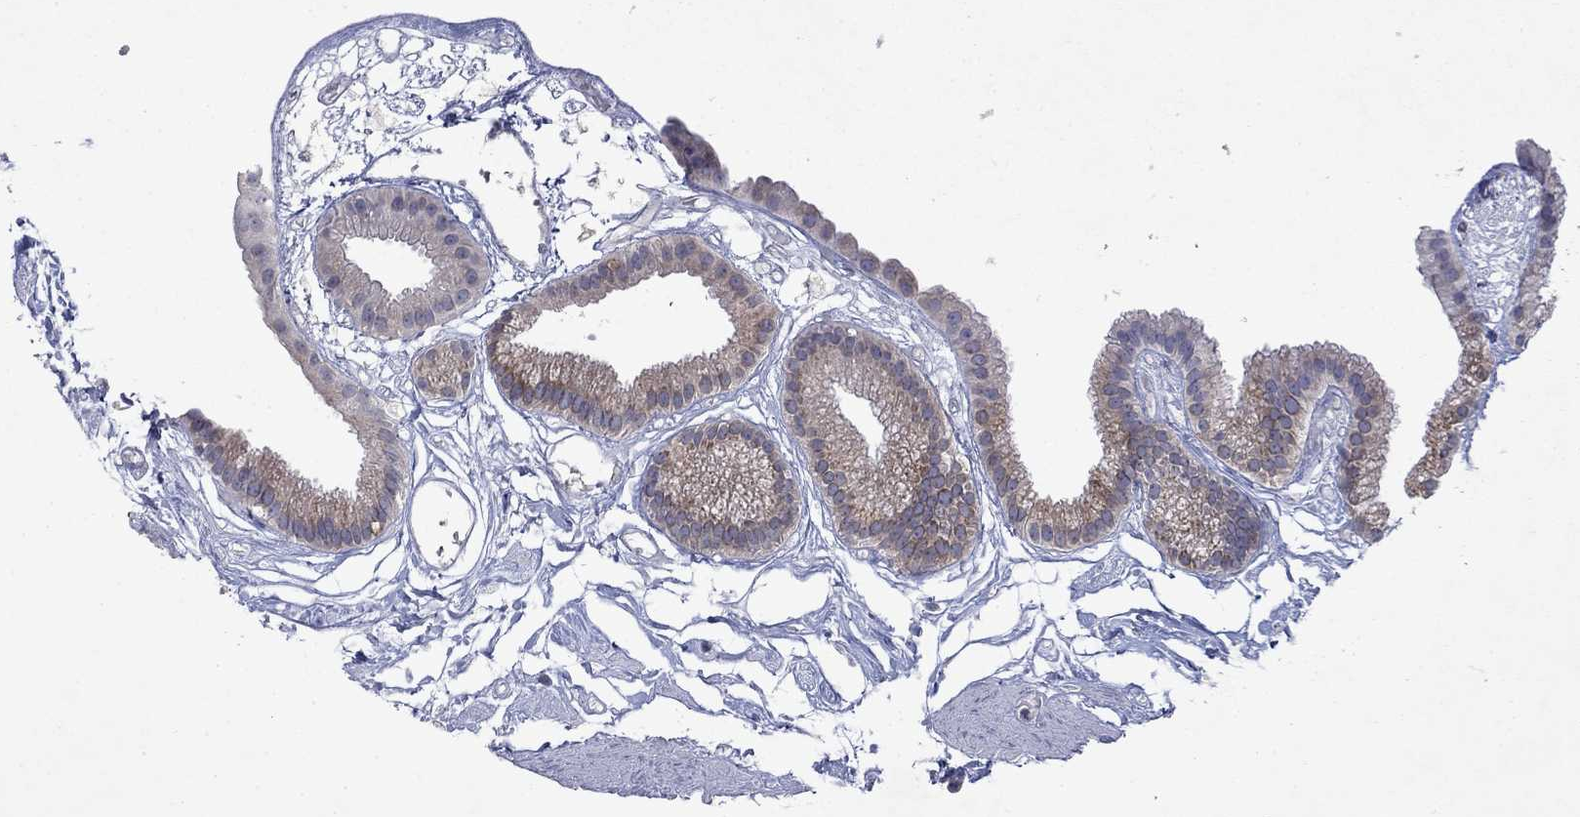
{"staining": {"intensity": "weak", "quantity": "25%-75%", "location": "cytoplasmic/membranous"}, "tissue": "gallbladder", "cell_type": "Glandular cells", "image_type": "normal", "snomed": [{"axis": "morphology", "description": "Normal tissue, NOS"}, {"axis": "topography", "description": "Gallbladder"}], "caption": "Unremarkable gallbladder was stained to show a protein in brown. There is low levels of weak cytoplasmic/membranous staining in approximately 25%-75% of glandular cells. Using DAB (3,3'-diaminobenzidine) (brown) and hematoxylin (blue) stains, captured at high magnification using brightfield microscopy.", "gene": "TMEM97", "patient": {"sex": "female", "age": 45}}